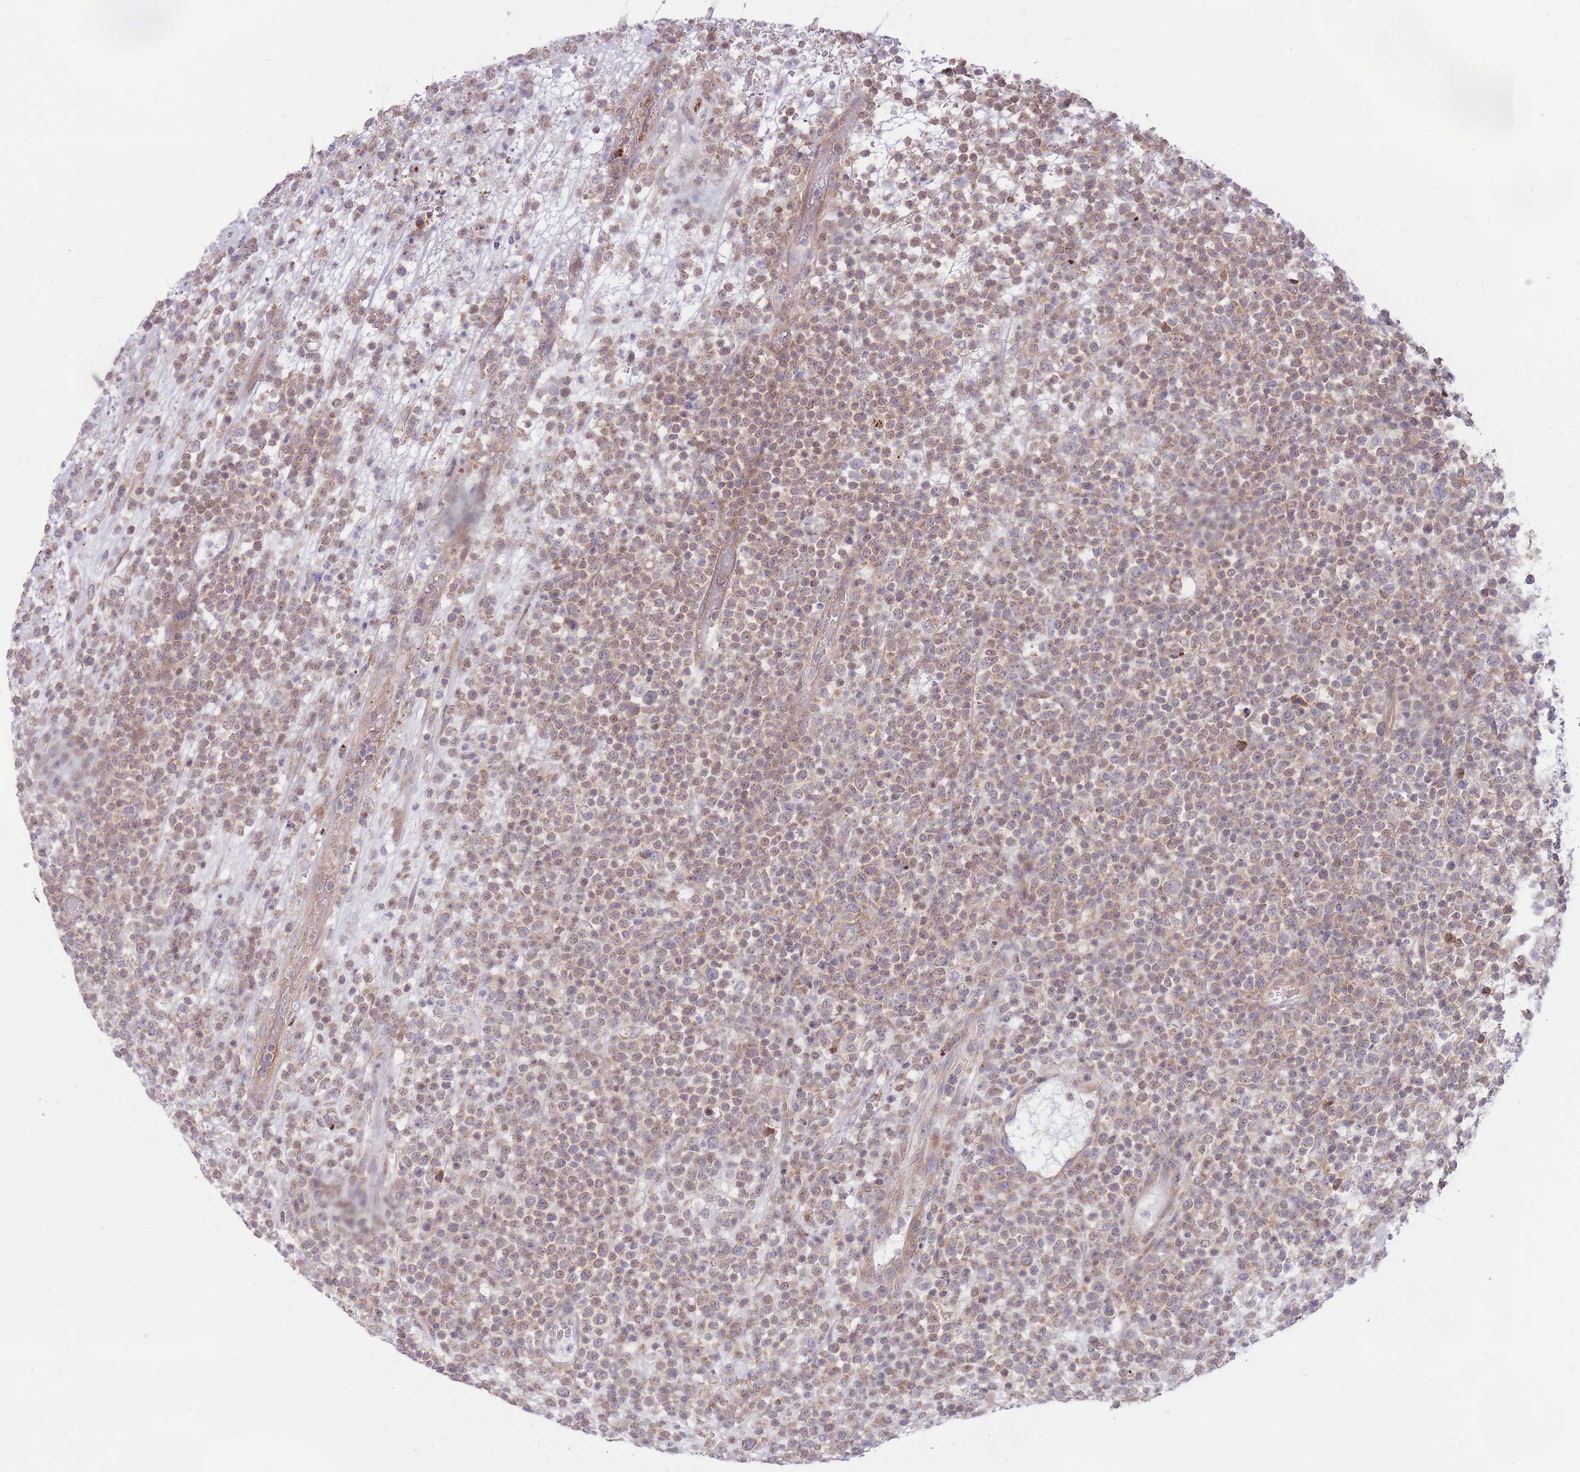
{"staining": {"intensity": "moderate", "quantity": ">75%", "location": "cytoplasmic/membranous"}, "tissue": "lymphoma", "cell_type": "Tumor cells", "image_type": "cancer", "snomed": [{"axis": "morphology", "description": "Malignant lymphoma, non-Hodgkin's type, High grade"}, {"axis": "topography", "description": "Colon"}], "caption": "Lymphoma was stained to show a protein in brown. There is medium levels of moderate cytoplasmic/membranous staining in about >75% of tumor cells. Nuclei are stained in blue.", "gene": "BOLA2B", "patient": {"sex": "female", "age": 53}}